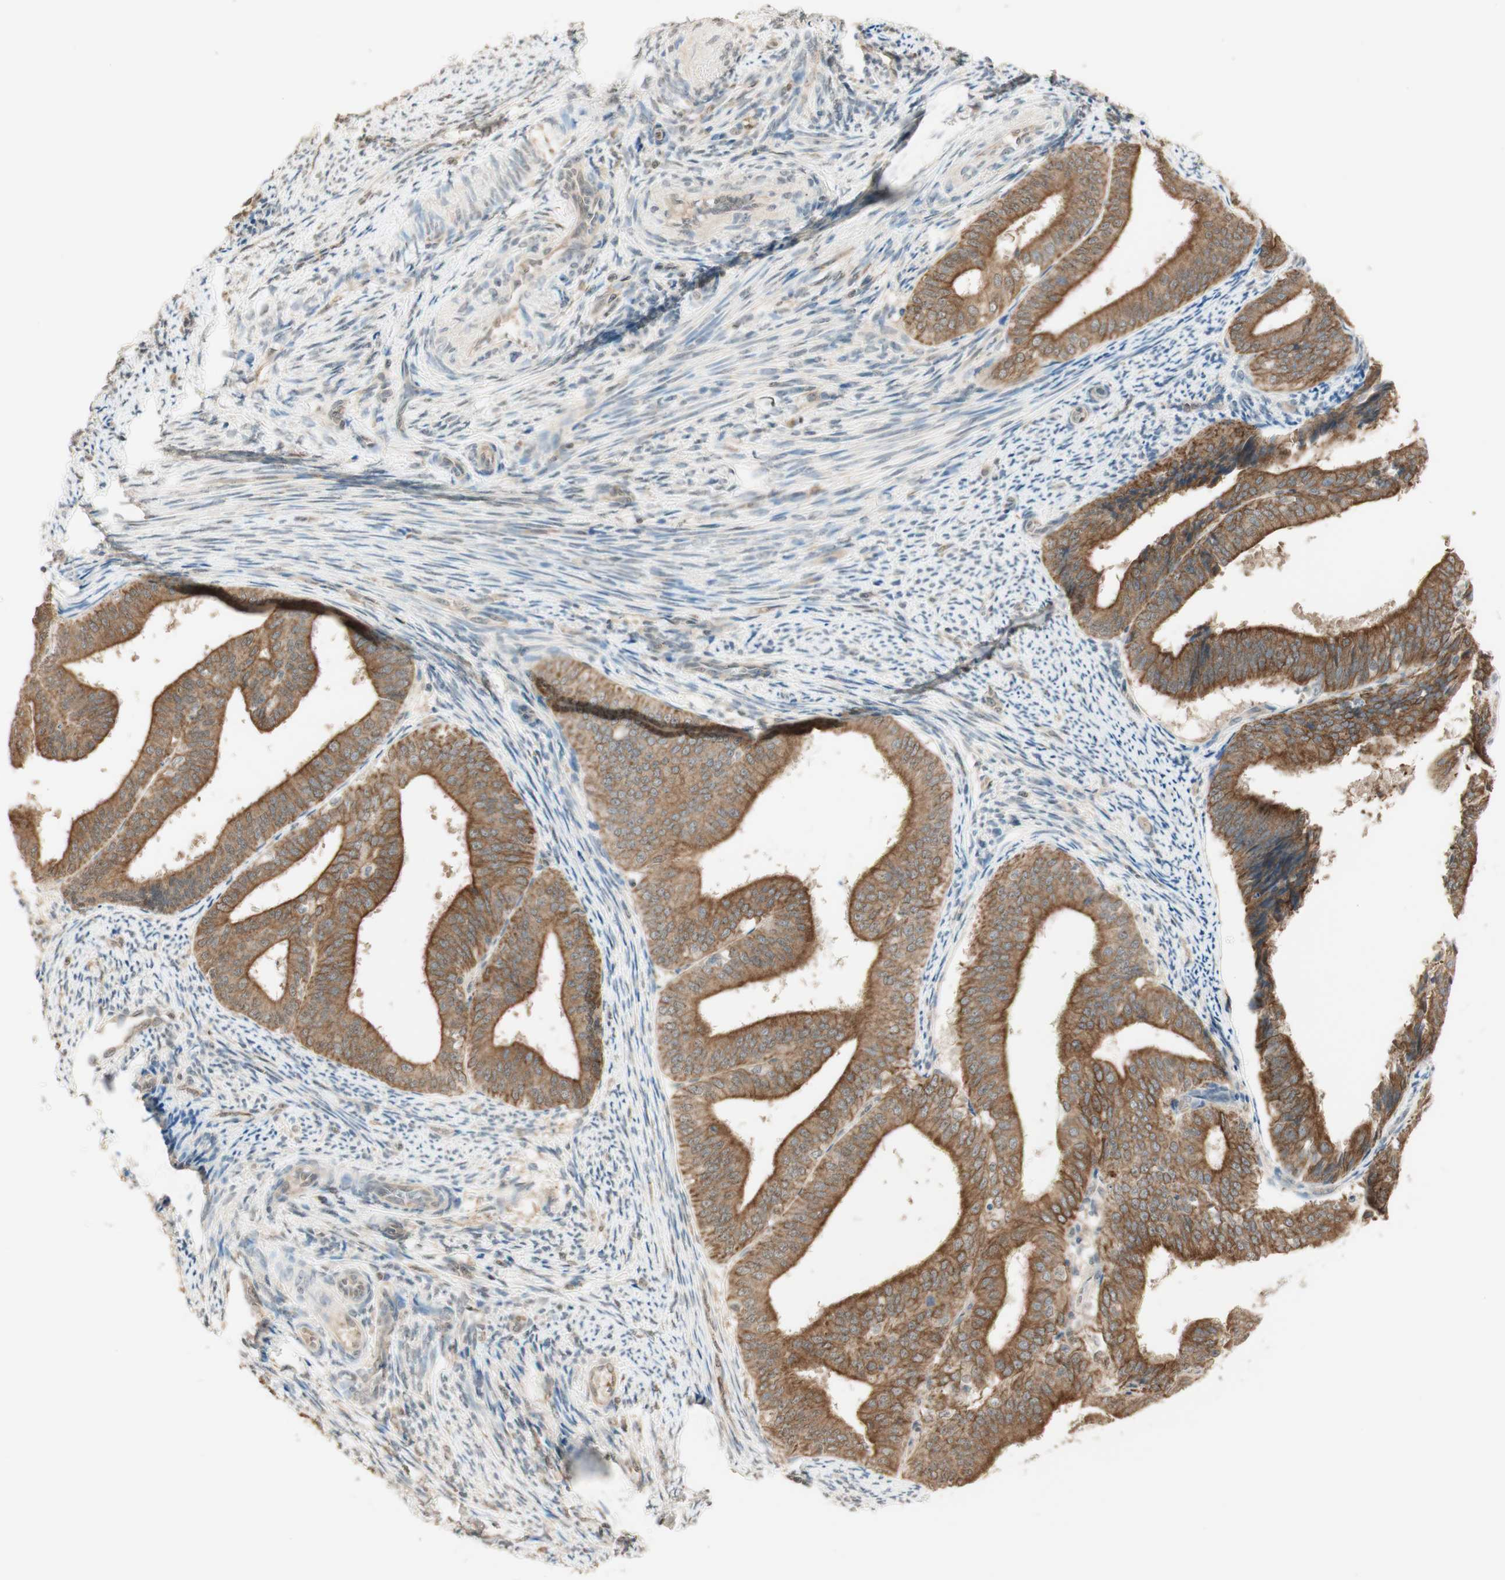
{"staining": {"intensity": "moderate", "quantity": ">75%", "location": "cytoplasmic/membranous"}, "tissue": "endometrial cancer", "cell_type": "Tumor cells", "image_type": "cancer", "snomed": [{"axis": "morphology", "description": "Adenocarcinoma, NOS"}, {"axis": "topography", "description": "Endometrium"}], "caption": "Immunohistochemical staining of human endometrial adenocarcinoma displays moderate cytoplasmic/membranous protein staining in approximately >75% of tumor cells.", "gene": "SPINT2", "patient": {"sex": "female", "age": 63}}